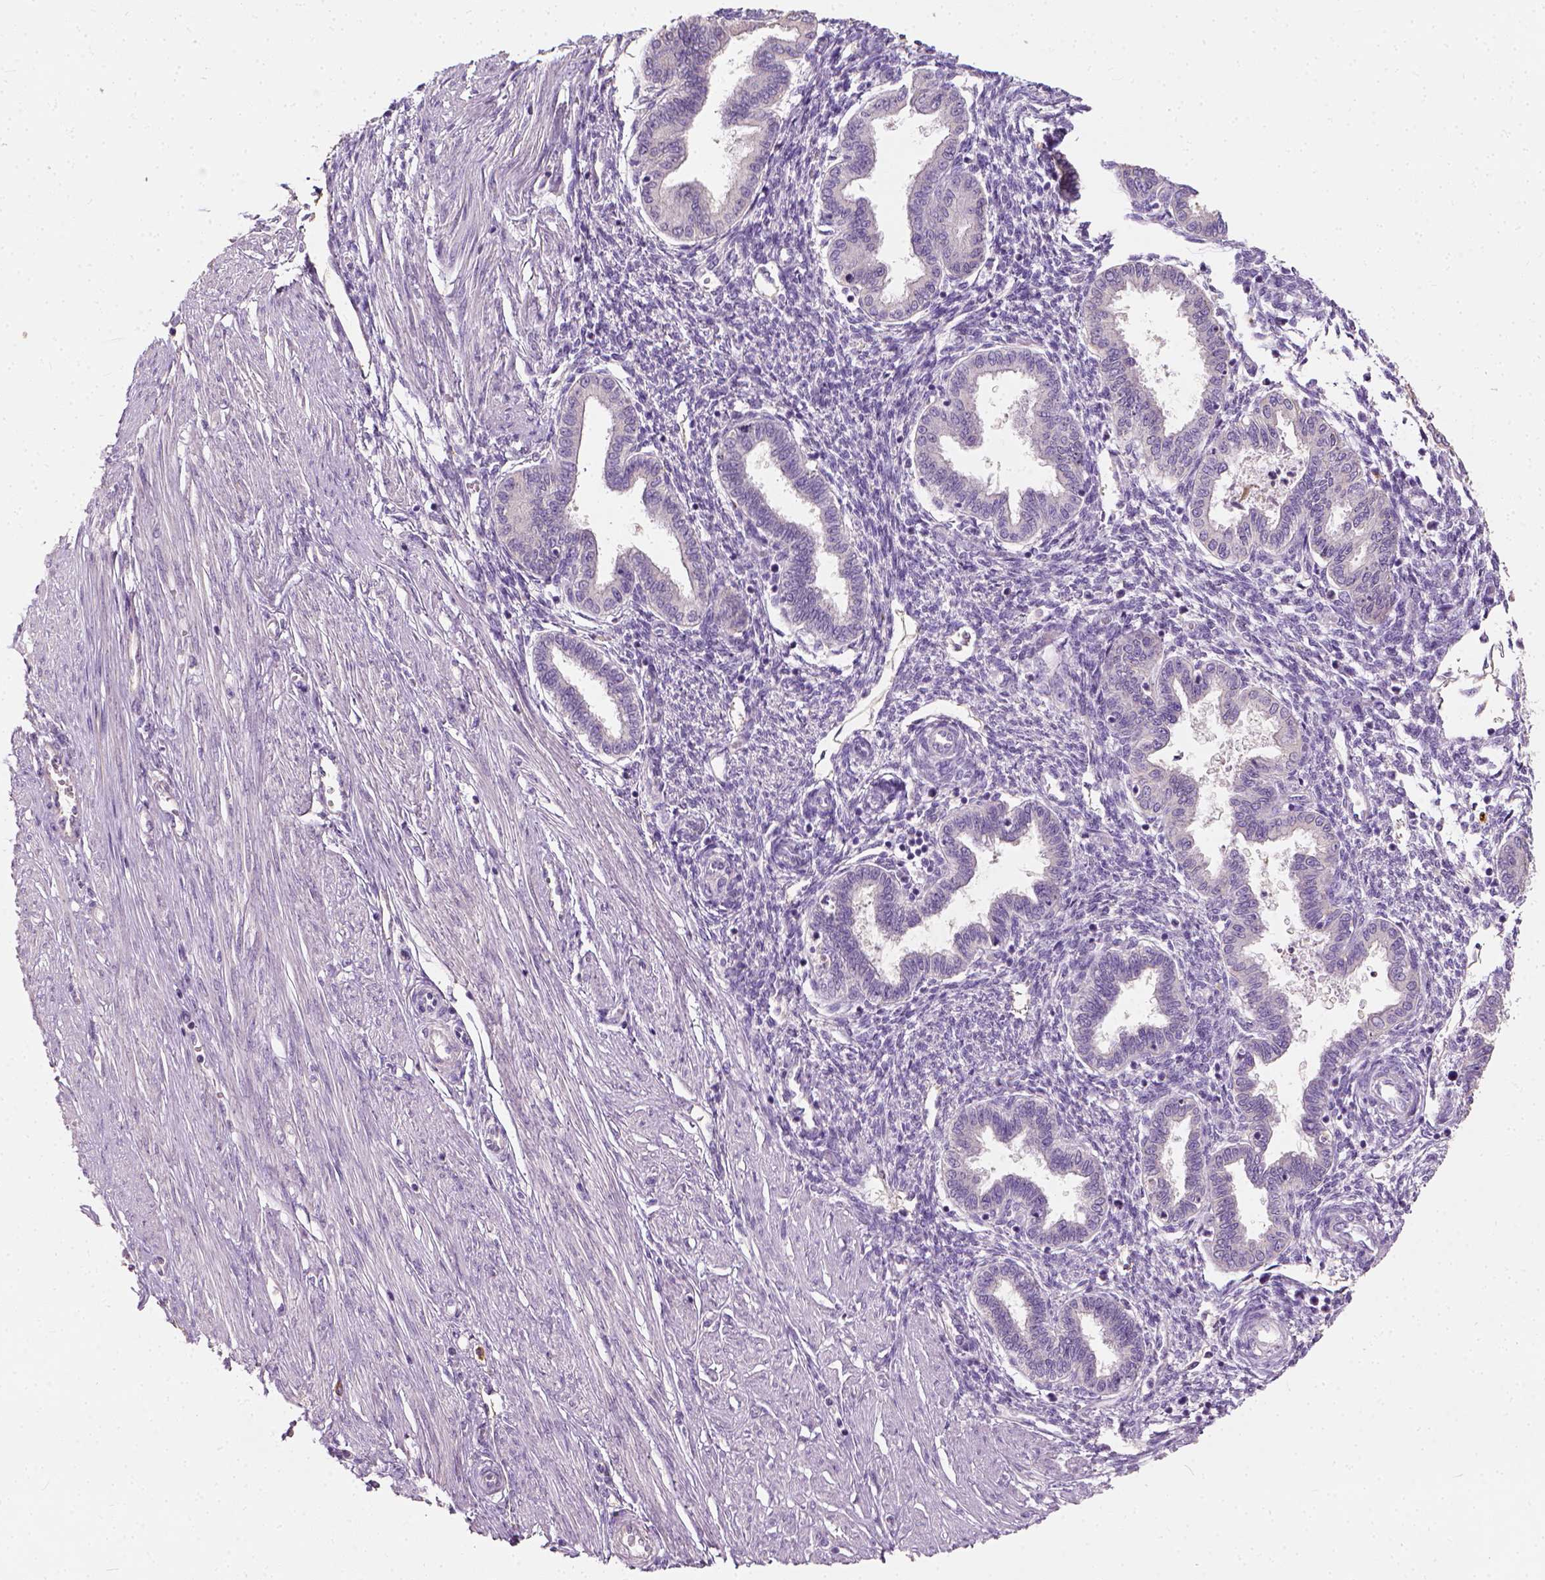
{"staining": {"intensity": "negative", "quantity": "none", "location": "none"}, "tissue": "endometrium", "cell_type": "Cells in endometrial stroma", "image_type": "normal", "snomed": [{"axis": "morphology", "description": "Normal tissue, NOS"}, {"axis": "topography", "description": "Endometrium"}], "caption": "Protein analysis of normal endometrium reveals no significant expression in cells in endometrial stroma. Nuclei are stained in blue.", "gene": "DHCR24", "patient": {"sex": "female", "age": 33}}